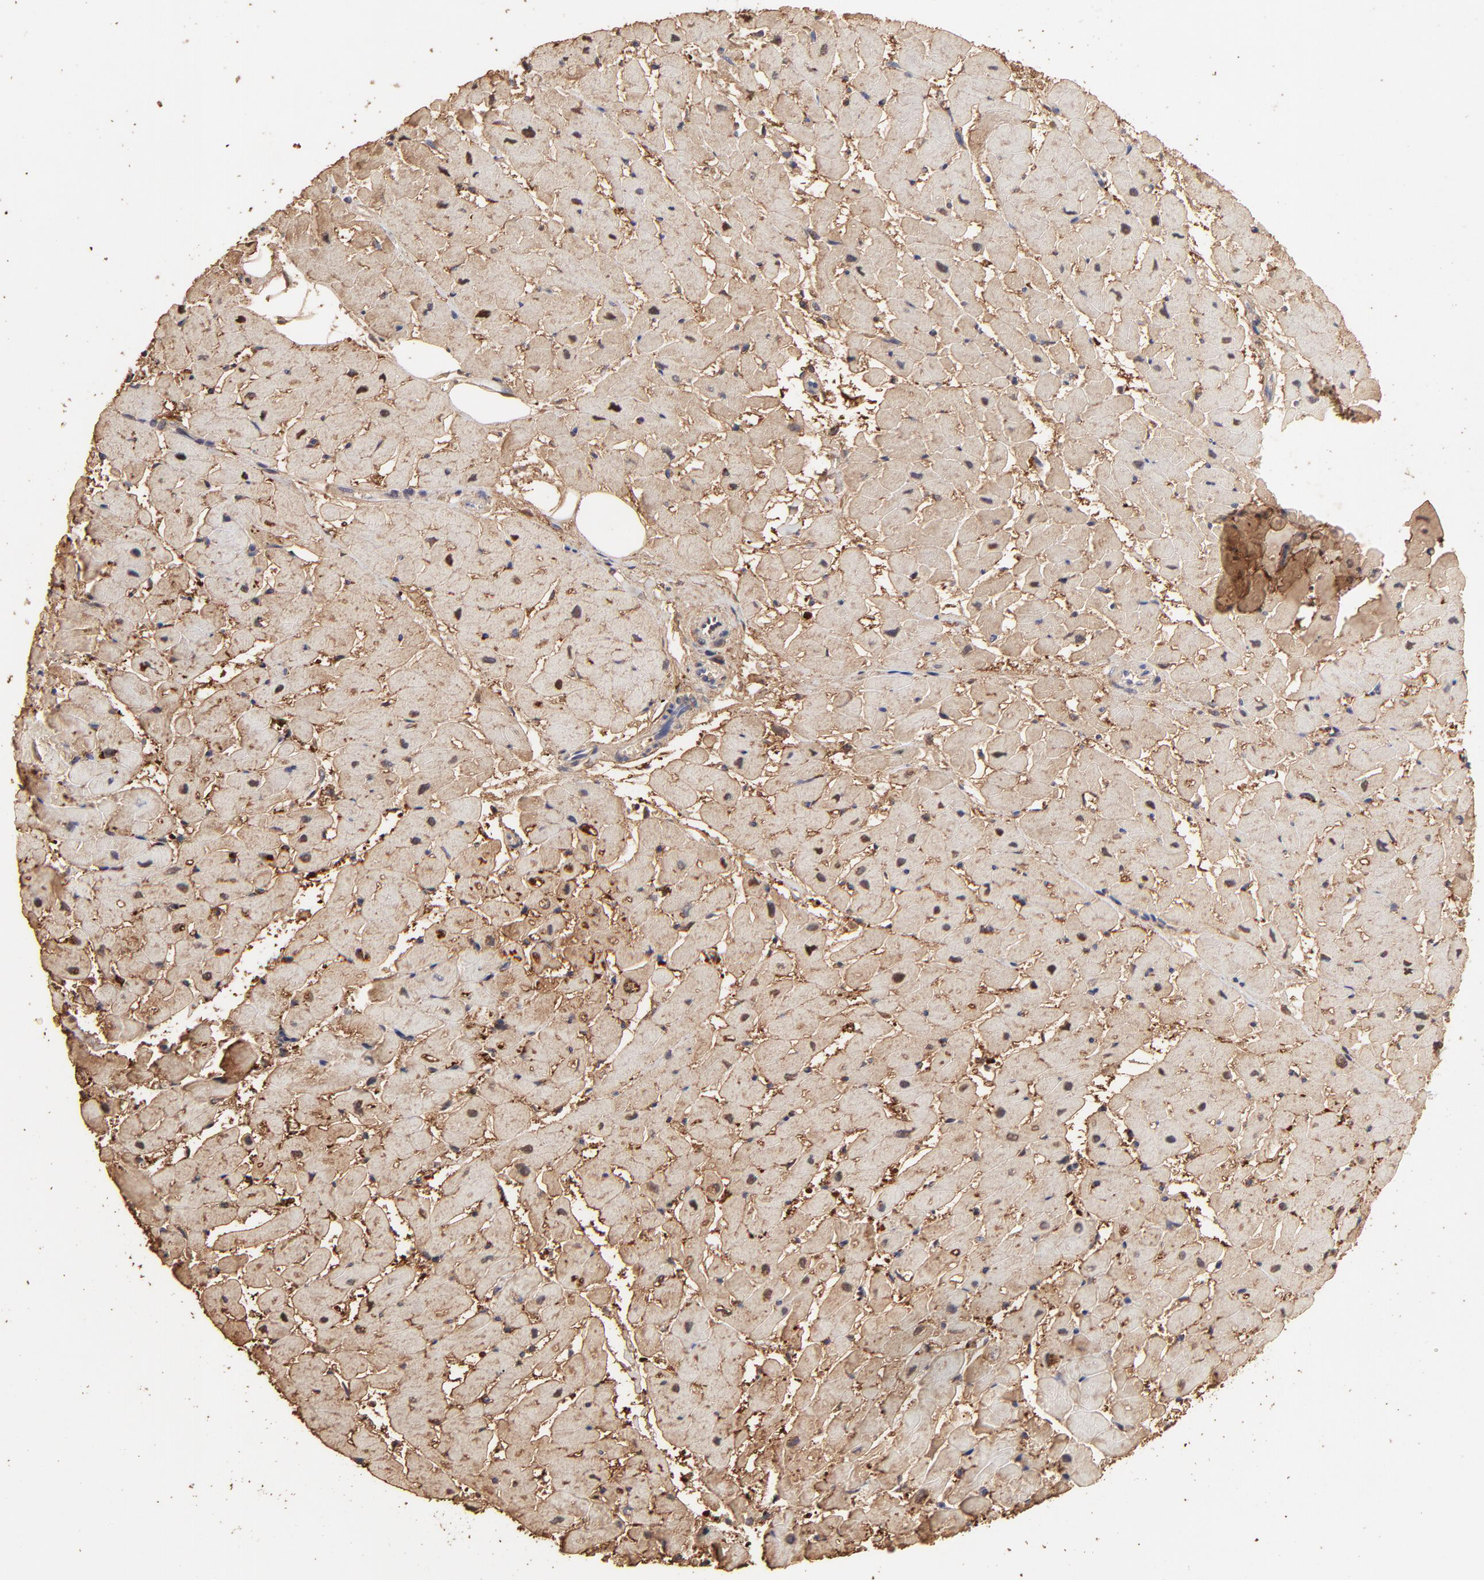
{"staining": {"intensity": "weak", "quantity": "25%-75%", "location": "cytoplasmic/membranous,nuclear"}, "tissue": "heart muscle", "cell_type": "Cardiomyocytes", "image_type": "normal", "snomed": [{"axis": "morphology", "description": "Normal tissue, NOS"}, {"axis": "topography", "description": "Heart"}], "caption": "Cardiomyocytes exhibit low levels of weak cytoplasmic/membranous,nuclear positivity in about 25%-75% of cells in benign human heart muscle. The staining is performed using DAB brown chromogen to label protein expression. The nuclei are counter-stained blue using hematoxylin.", "gene": "BIRC5", "patient": {"sex": "female", "age": 19}}